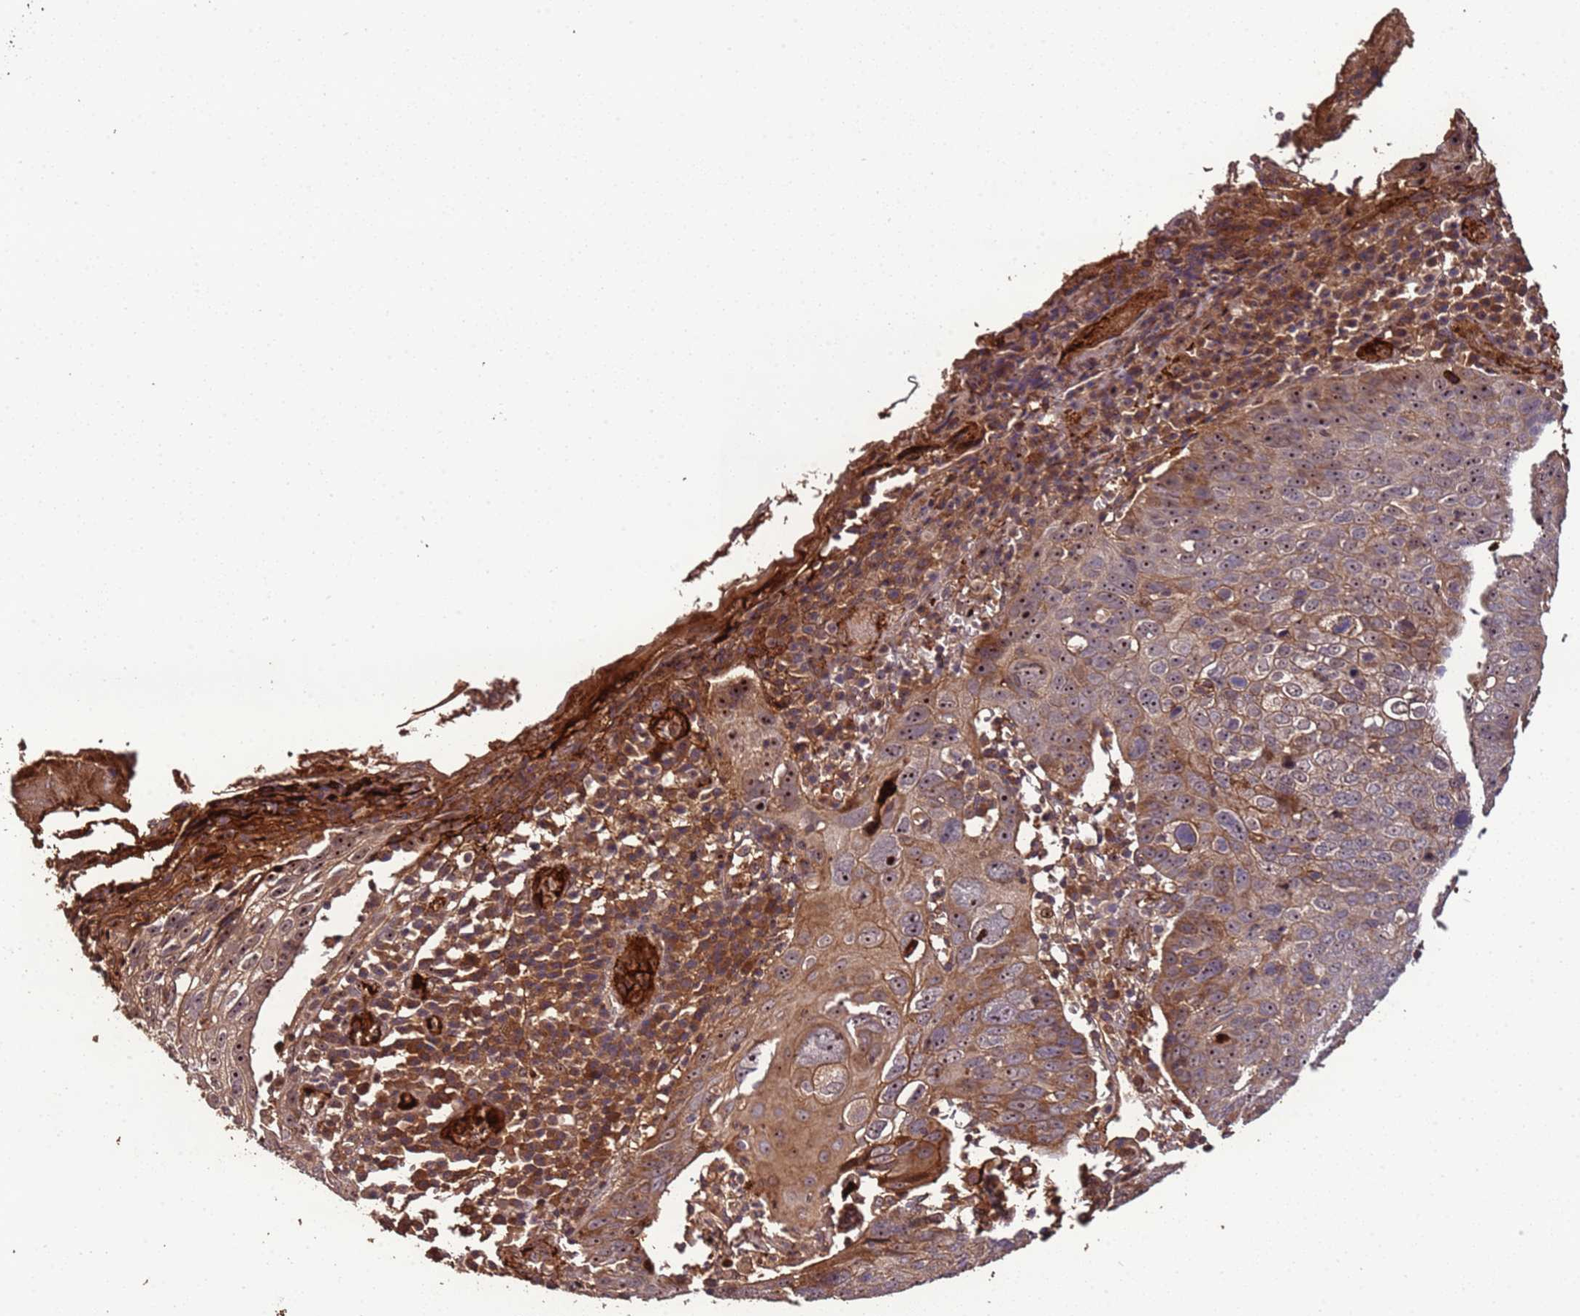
{"staining": {"intensity": "moderate", "quantity": "25%-75%", "location": "cytoplasmic/membranous,nuclear"}, "tissue": "skin cancer", "cell_type": "Tumor cells", "image_type": "cancer", "snomed": [{"axis": "morphology", "description": "Squamous cell carcinoma, NOS"}, {"axis": "topography", "description": "Skin"}], "caption": "Protein expression by IHC displays moderate cytoplasmic/membranous and nuclear staining in about 25%-75% of tumor cells in squamous cell carcinoma (skin). (DAB = brown stain, brightfield microscopy at high magnification).", "gene": "CCDC184", "patient": {"sex": "male", "age": 71}}